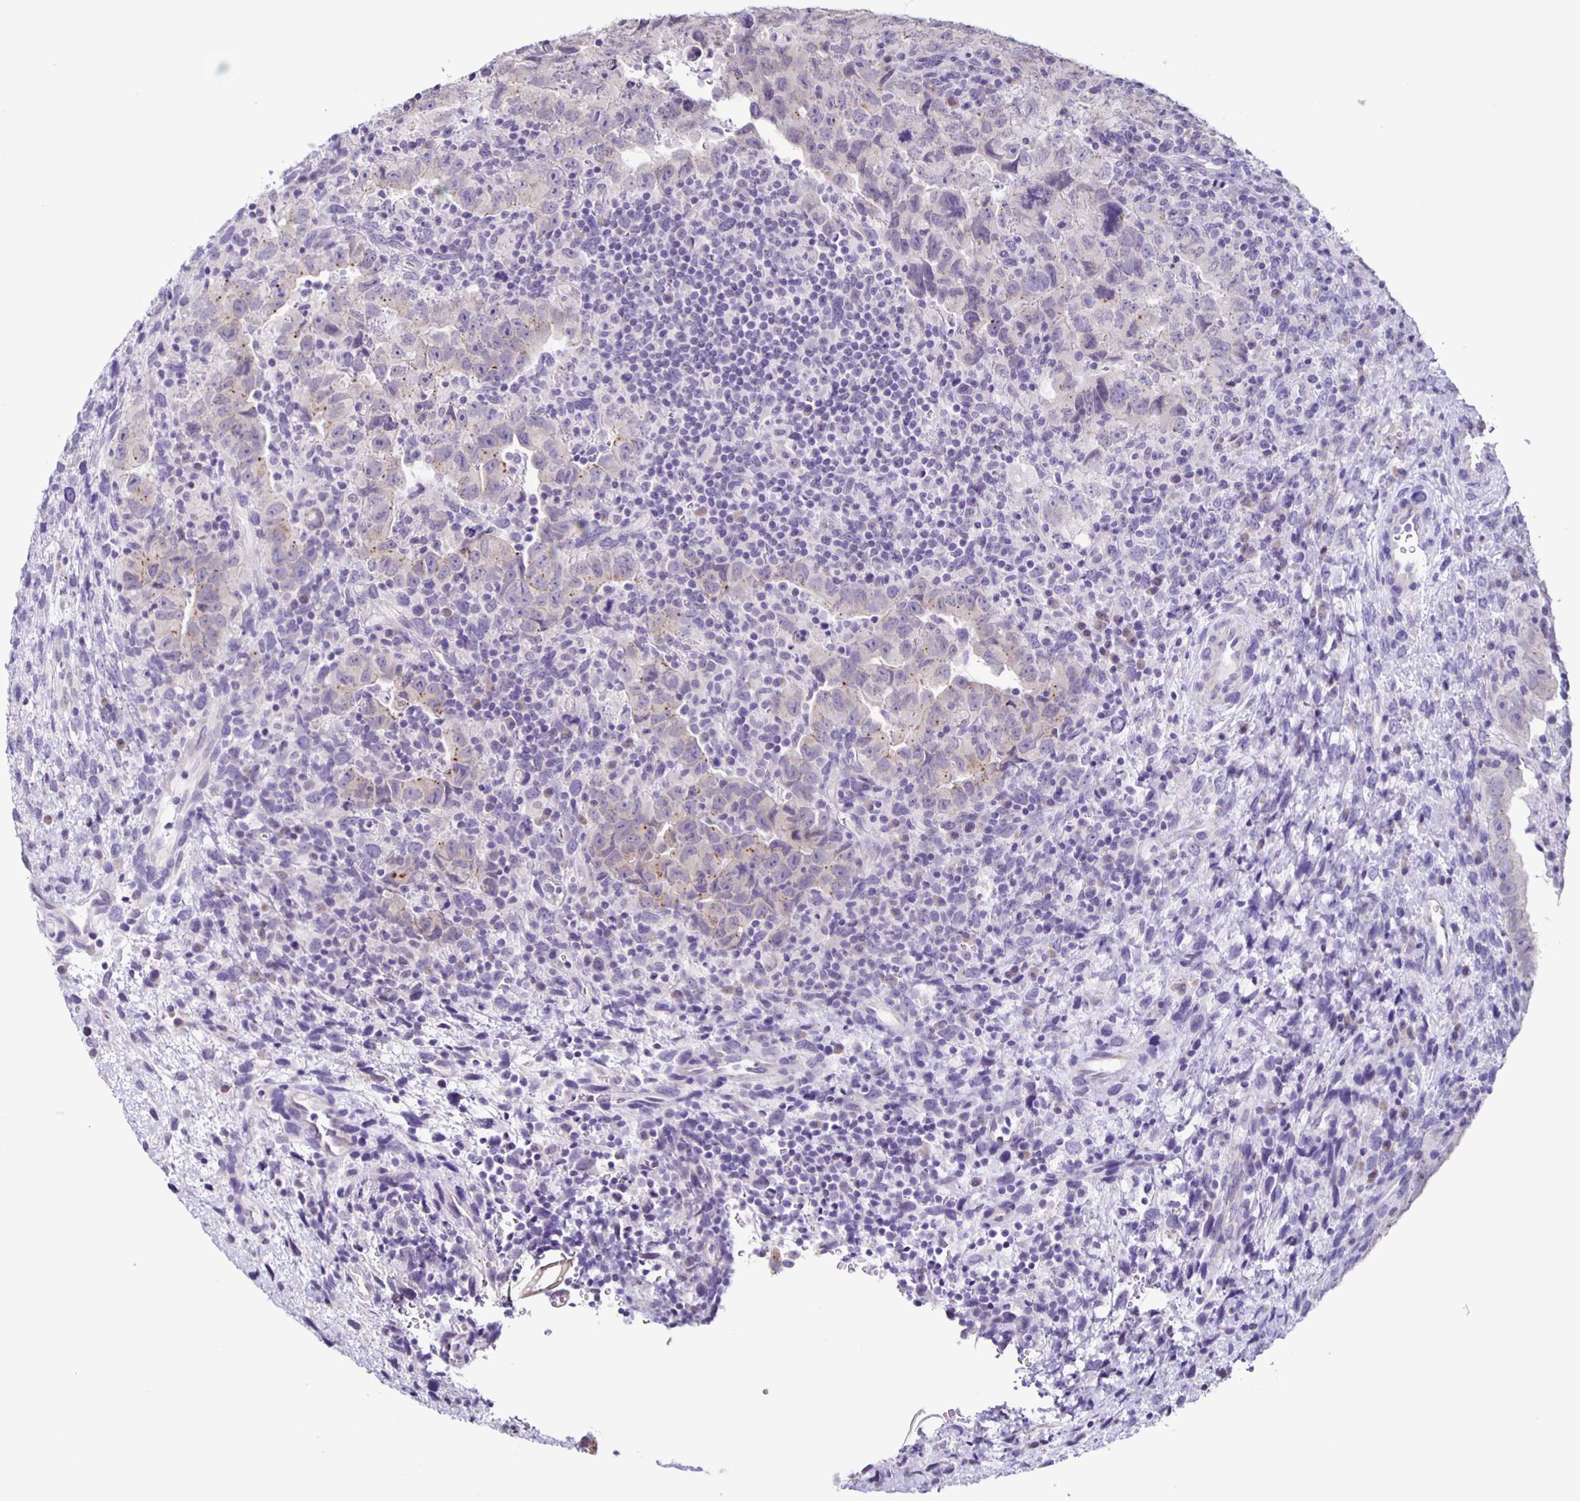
{"staining": {"intensity": "weak", "quantity": "<25%", "location": "cytoplasmic/membranous"}, "tissue": "testis cancer", "cell_type": "Tumor cells", "image_type": "cancer", "snomed": [{"axis": "morphology", "description": "Carcinoma, Embryonal, NOS"}, {"axis": "topography", "description": "Testis"}], "caption": "Human testis embryonal carcinoma stained for a protein using immunohistochemistry shows no positivity in tumor cells.", "gene": "SLC12A3", "patient": {"sex": "male", "age": 24}}